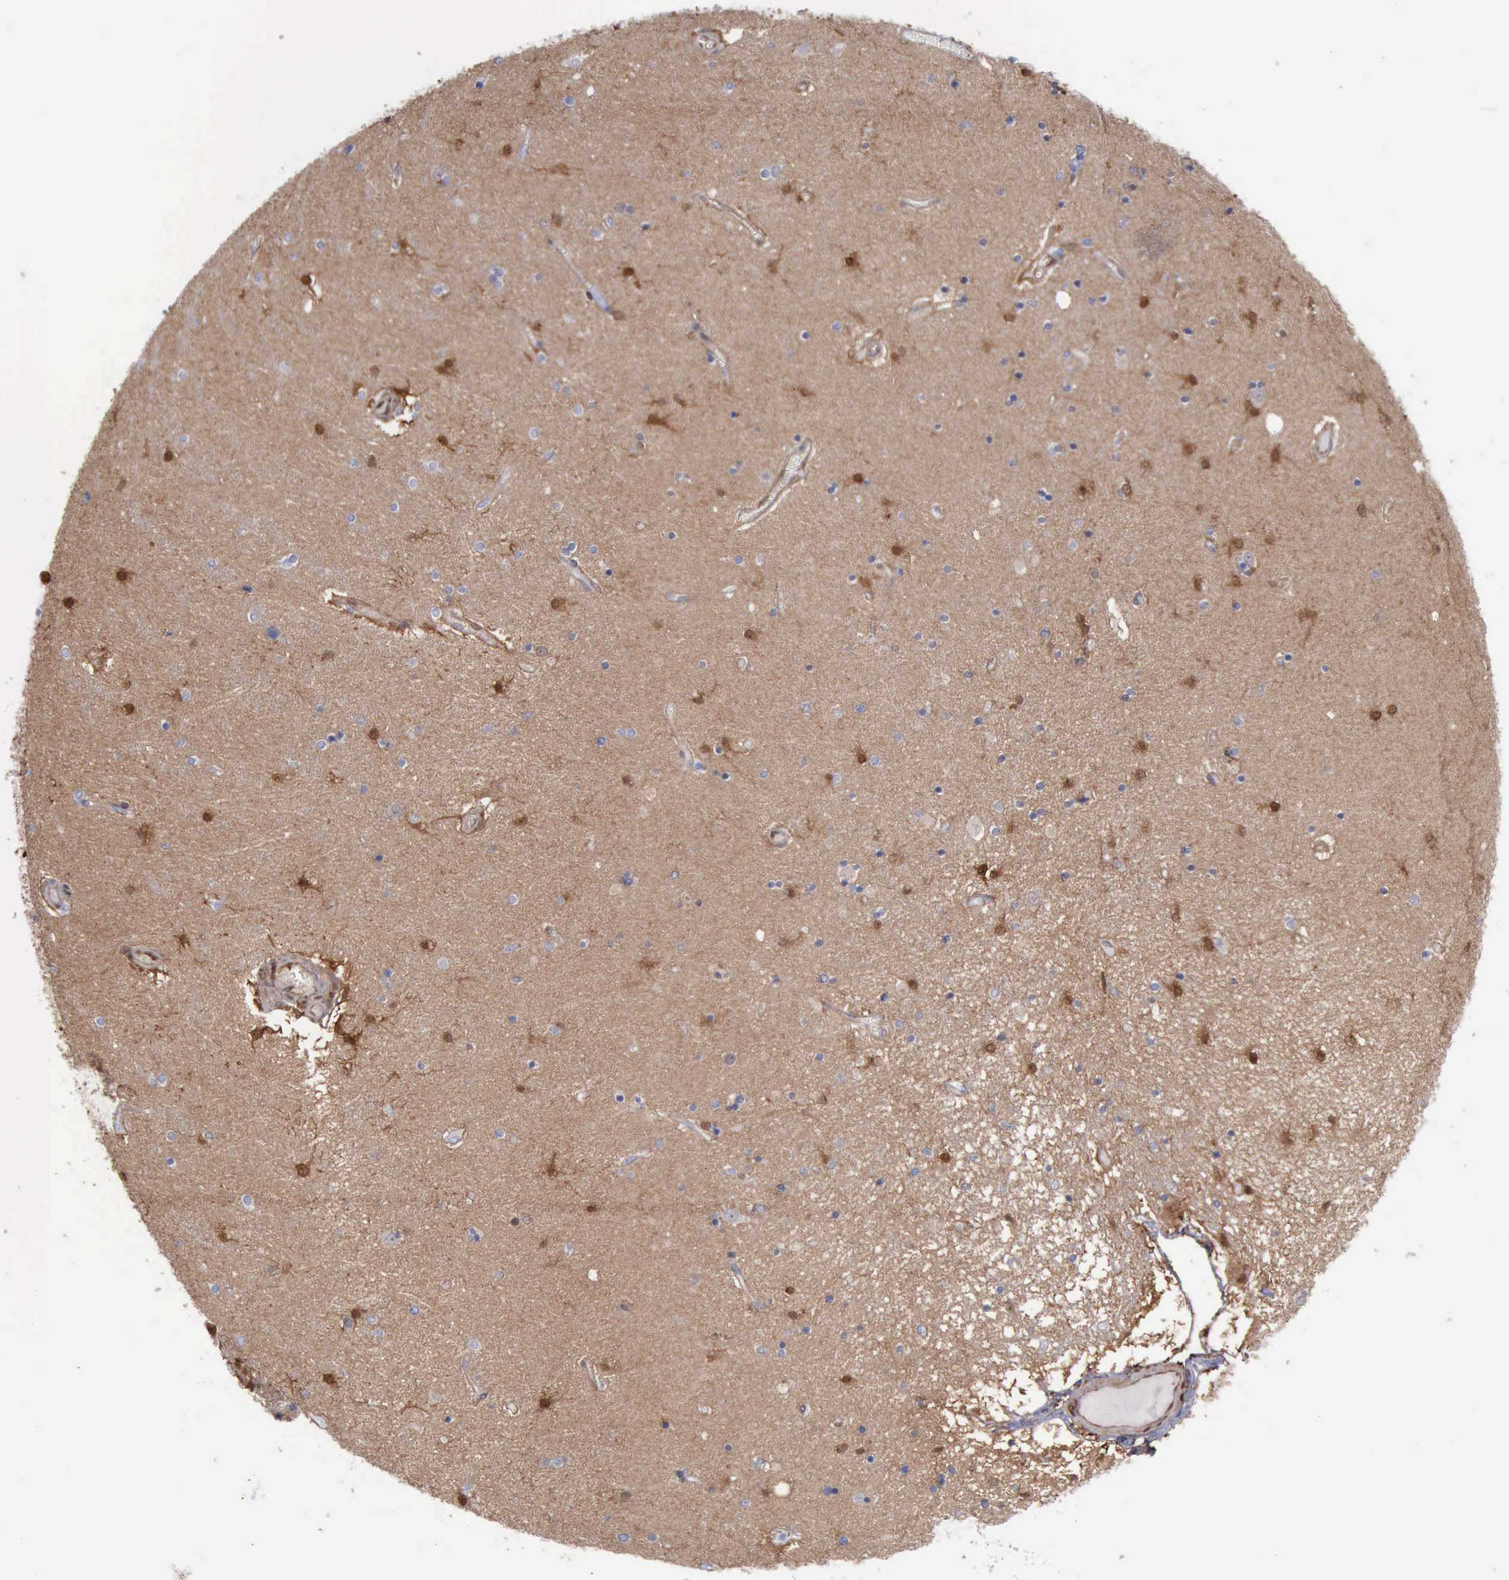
{"staining": {"intensity": "moderate", "quantity": "<25%", "location": "cytoplasmic/membranous"}, "tissue": "hippocampus", "cell_type": "Glial cells", "image_type": "normal", "snomed": [{"axis": "morphology", "description": "Normal tissue, NOS"}, {"axis": "topography", "description": "Hippocampus"}], "caption": "Protein staining of normal hippocampus displays moderate cytoplasmic/membranous expression in approximately <25% of glial cells. The protein of interest is stained brown, and the nuclei are stained in blue (DAB IHC with brightfield microscopy, high magnification).", "gene": "FHL1", "patient": {"sex": "female", "age": 54}}